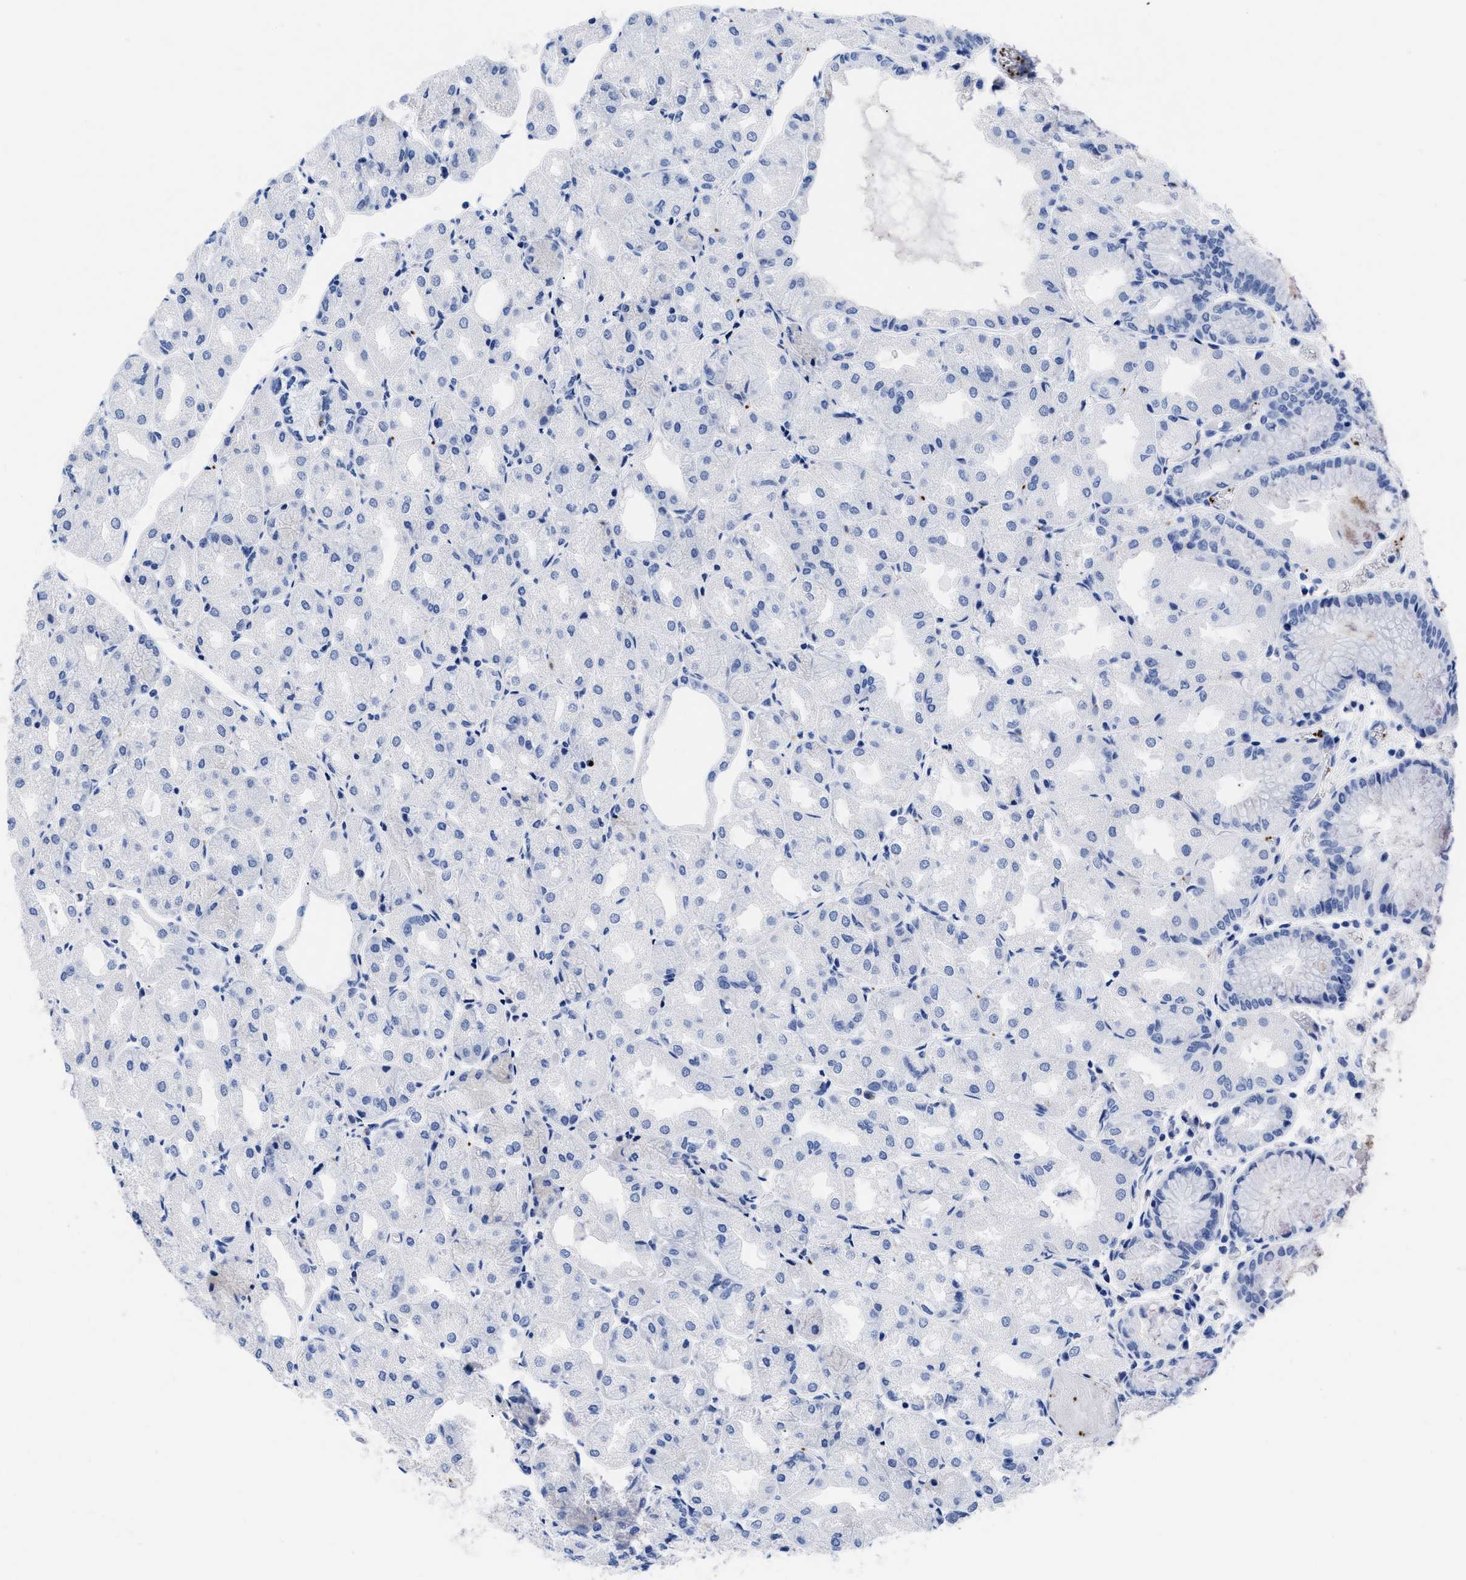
{"staining": {"intensity": "negative", "quantity": "none", "location": "none"}, "tissue": "stomach", "cell_type": "Glandular cells", "image_type": "normal", "snomed": [{"axis": "morphology", "description": "Normal tissue, NOS"}, {"axis": "topography", "description": "Stomach, upper"}], "caption": "Histopathology image shows no protein positivity in glandular cells of benign stomach. (IHC, brightfield microscopy, high magnification).", "gene": "TREML1", "patient": {"sex": "male", "age": 72}}